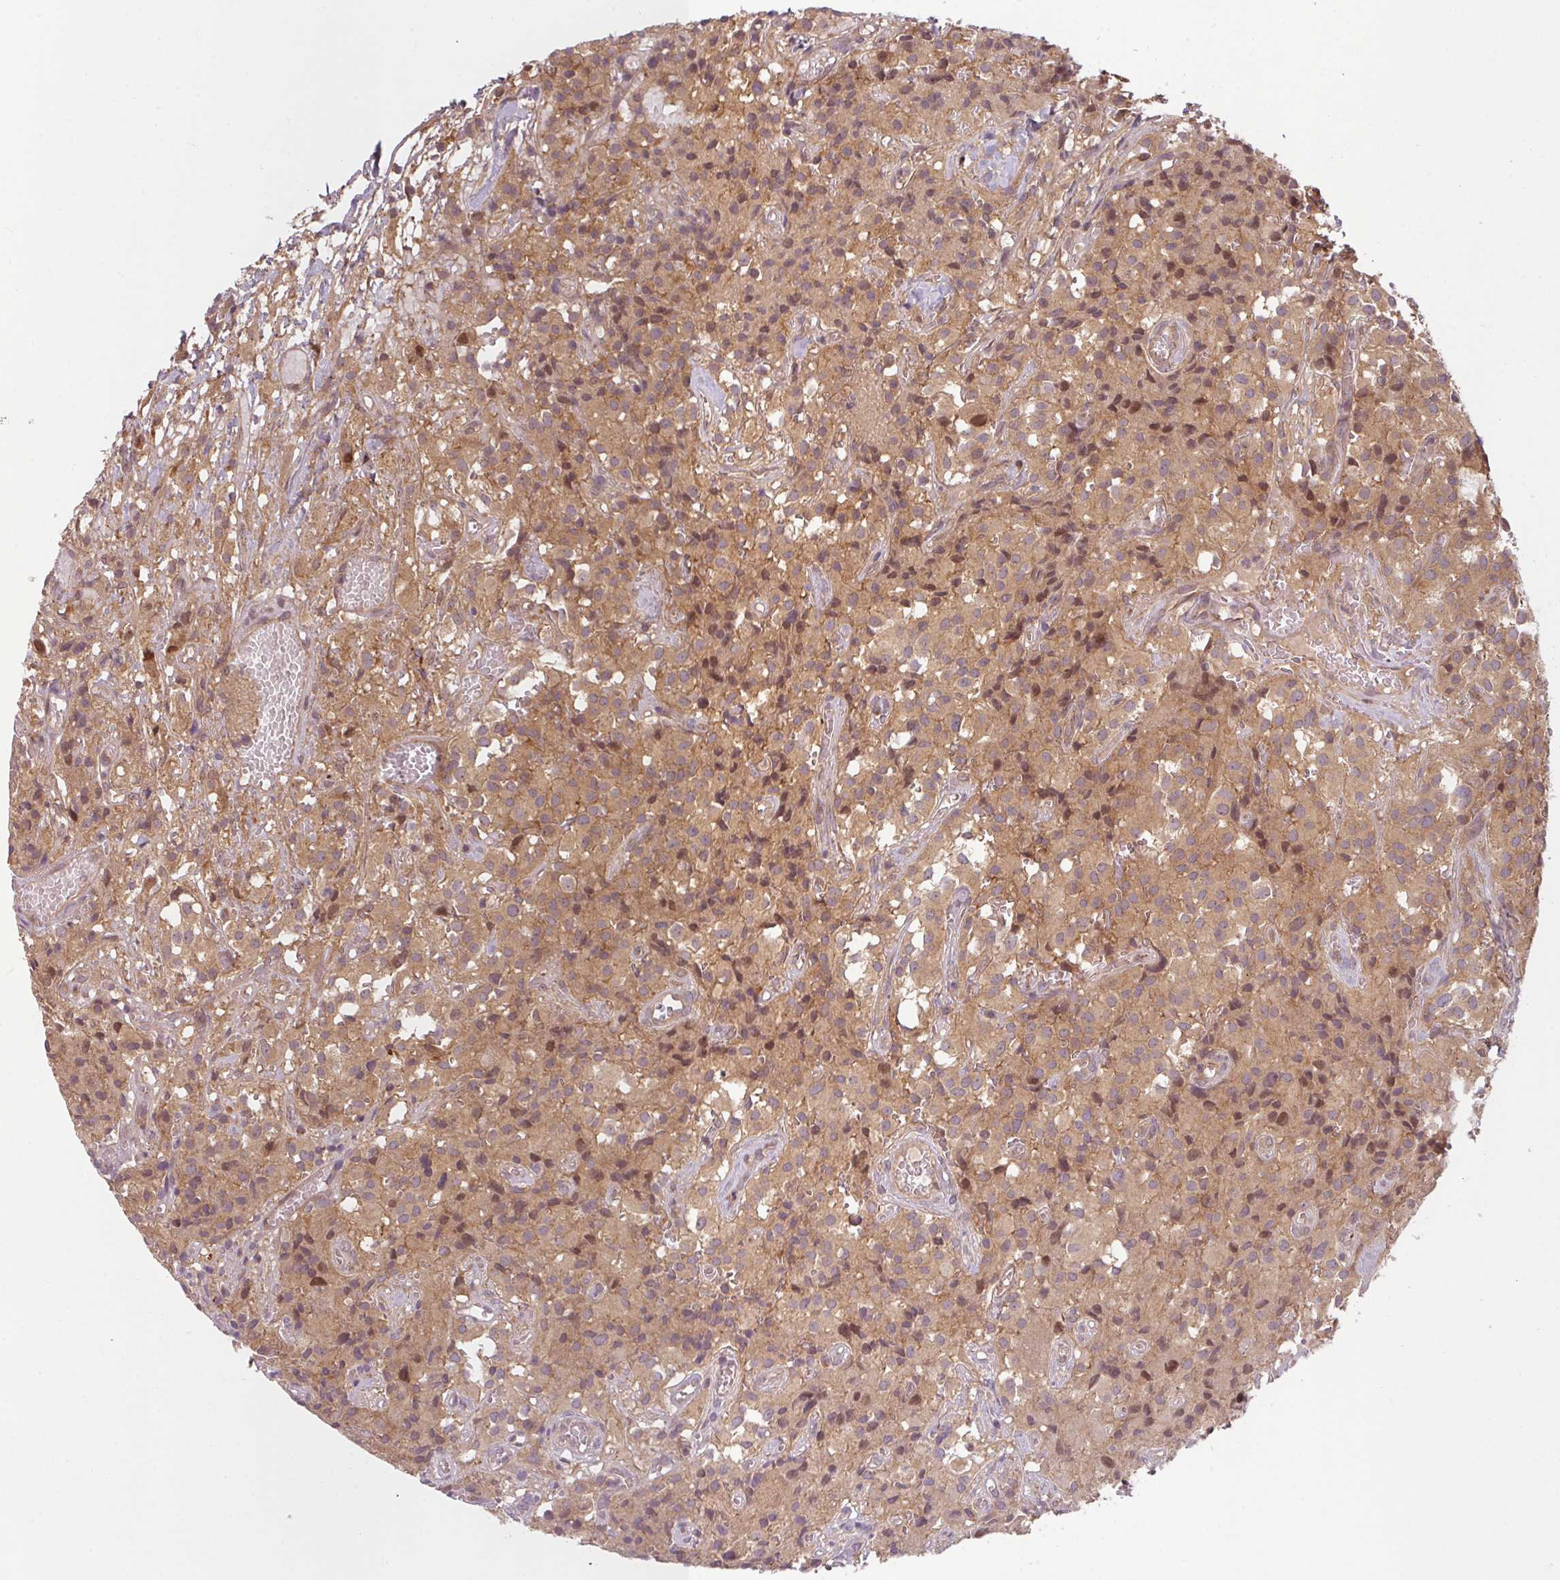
{"staining": {"intensity": "weak", "quantity": ">75%", "location": "cytoplasmic/membranous"}, "tissue": "glioma", "cell_type": "Tumor cells", "image_type": "cancer", "snomed": [{"axis": "morphology", "description": "Glioma, malignant, Low grade"}, {"axis": "topography", "description": "Brain"}], "caption": "Glioma stained with a brown dye reveals weak cytoplasmic/membranous positive expression in approximately >75% of tumor cells.", "gene": "RNF31", "patient": {"sex": "male", "age": 42}}